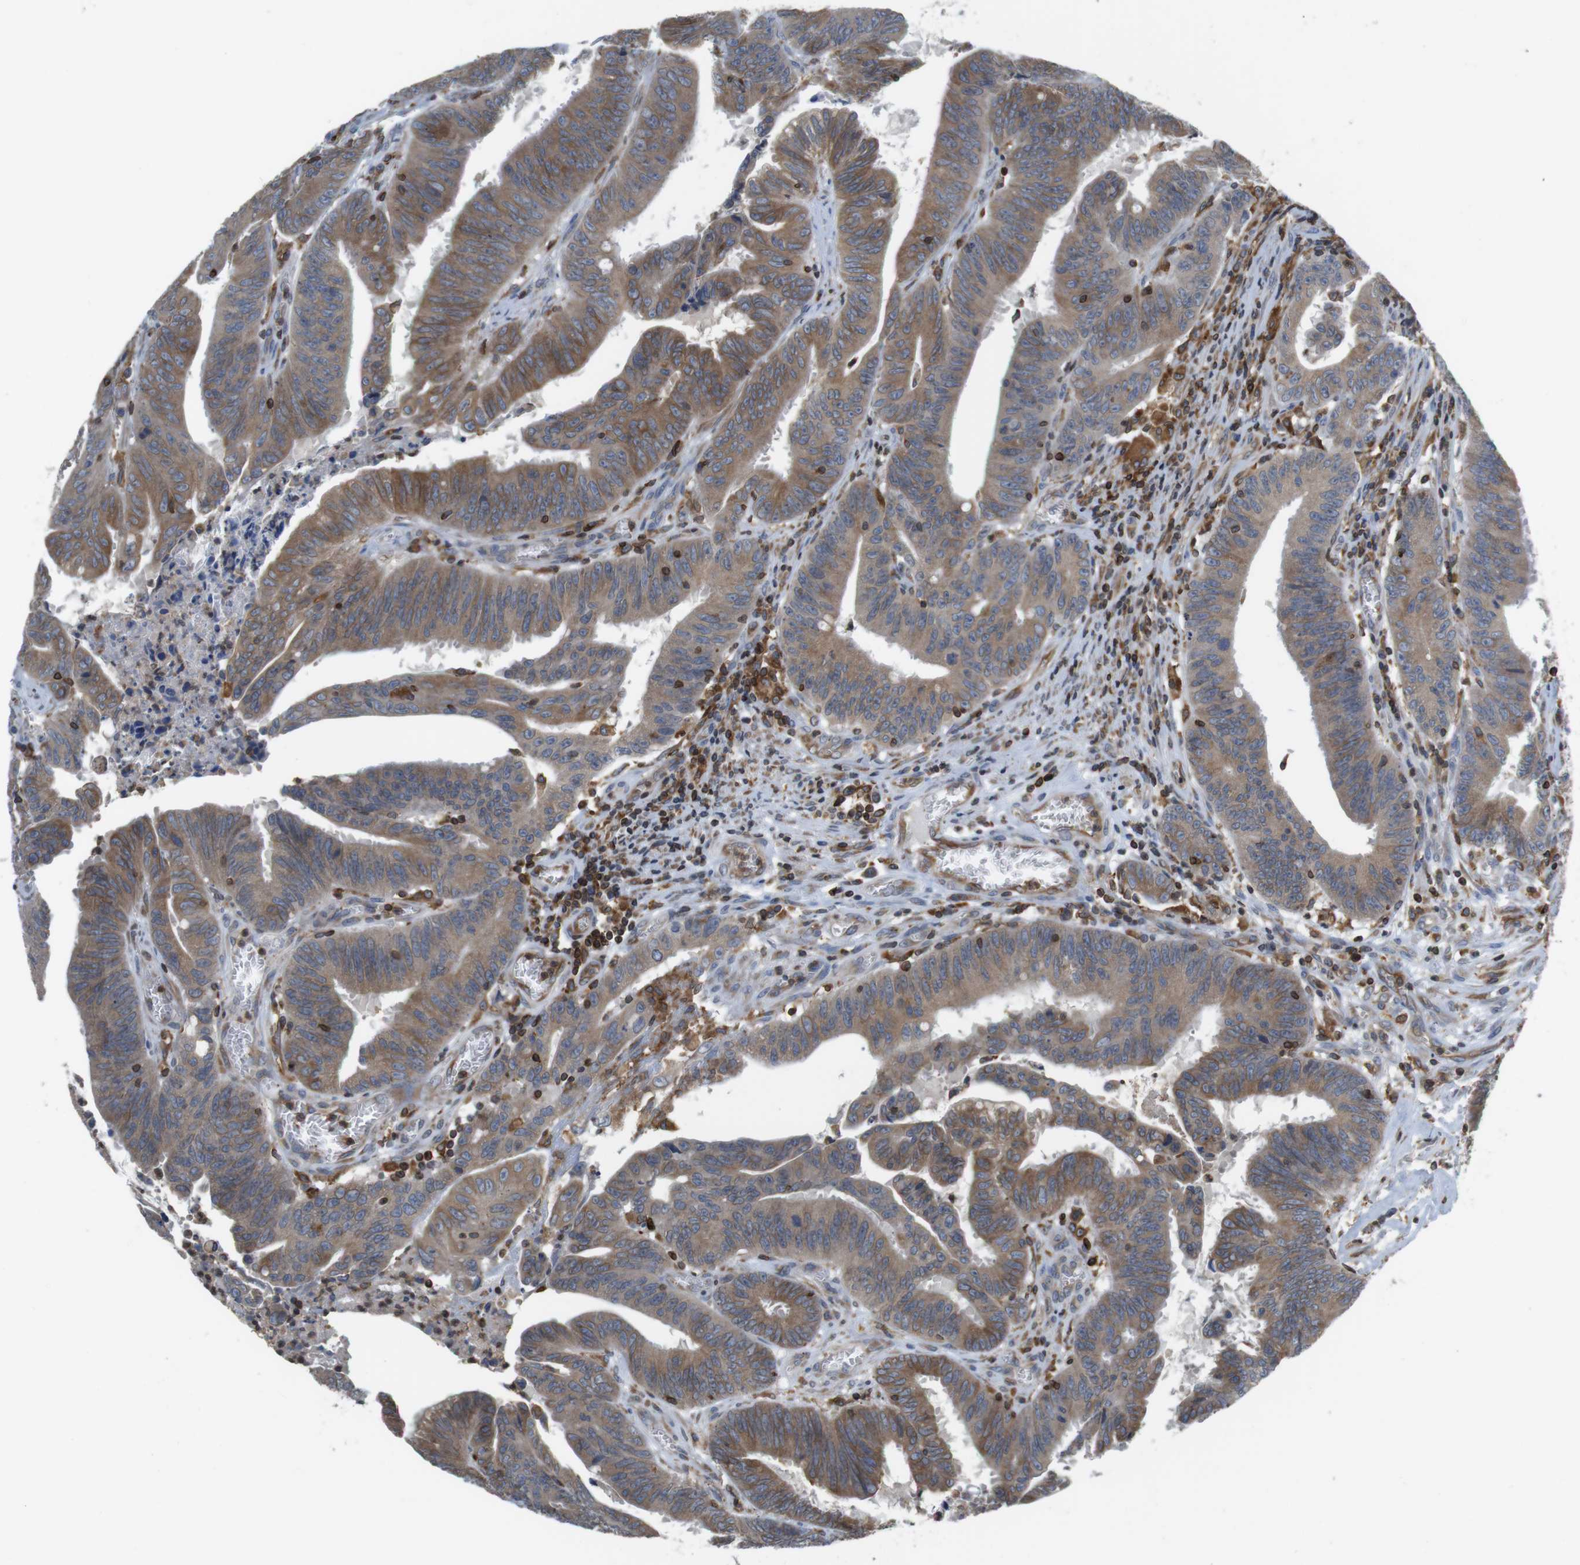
{"staining": {"intensity": "moderate", "quantity": ">75%", "location": "cytoplasmic/membranous"}, "tissue": "colorectal cancer", "cell_type": "Tumor cells", "image_type": "cancer", "snomed": [{"axis": "morphology", "description": "Adenocarcinoma, NOS"}, {"axis": "topography", "description": "Colon"}], "caption": "Colorectal adenocarcinoma stained for a protein (brown) demonstrates moderate cytoplasmic/membranous positive staining in about >75% of tumor cells.", "gene": "ARL6IP5", "patient": {"sex": "male", "age": 45}}